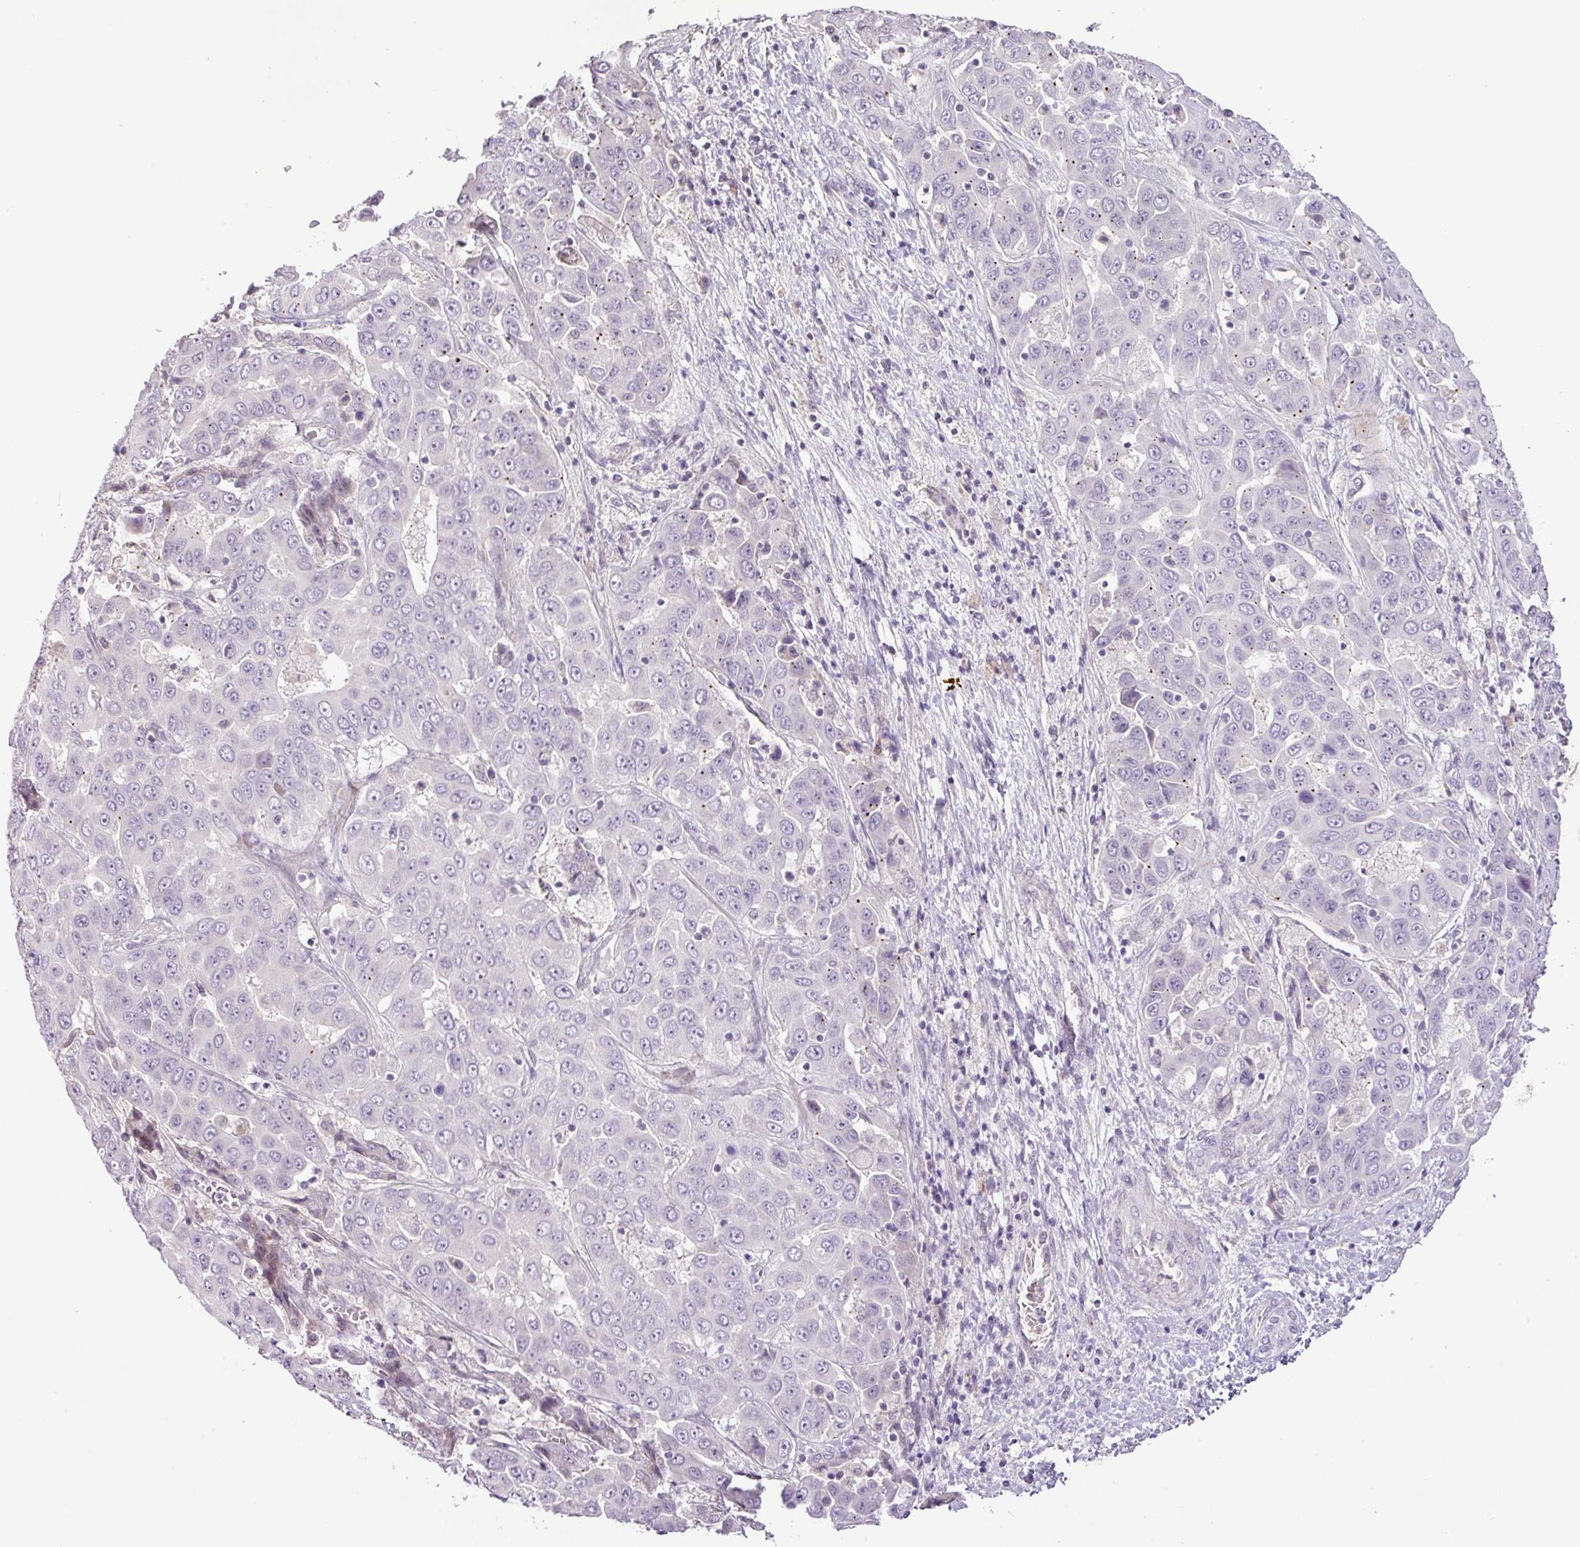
{"staining": {"intensity": "moderate", "quantity": "<25%", "location": "cytoplasmic/membranous"}, "tissue": "liver cancer", "cell_type": "Tumor cells", "image_type": "cancer", "snomed": [{"axis": "morphology", "description": "Cholangiocarcinoma"}, {"axis": "topography", "description": "Liver"}], "caption": "Immunohistochemical staining of human cholangiocarcinoma (liver) exhibits low levels of moderate cytoplasmic/membranous positivity in approximately <25% of tumor cells.", "gene": "DNAJB13", "patient": {"sex": "female", "age": 52}}